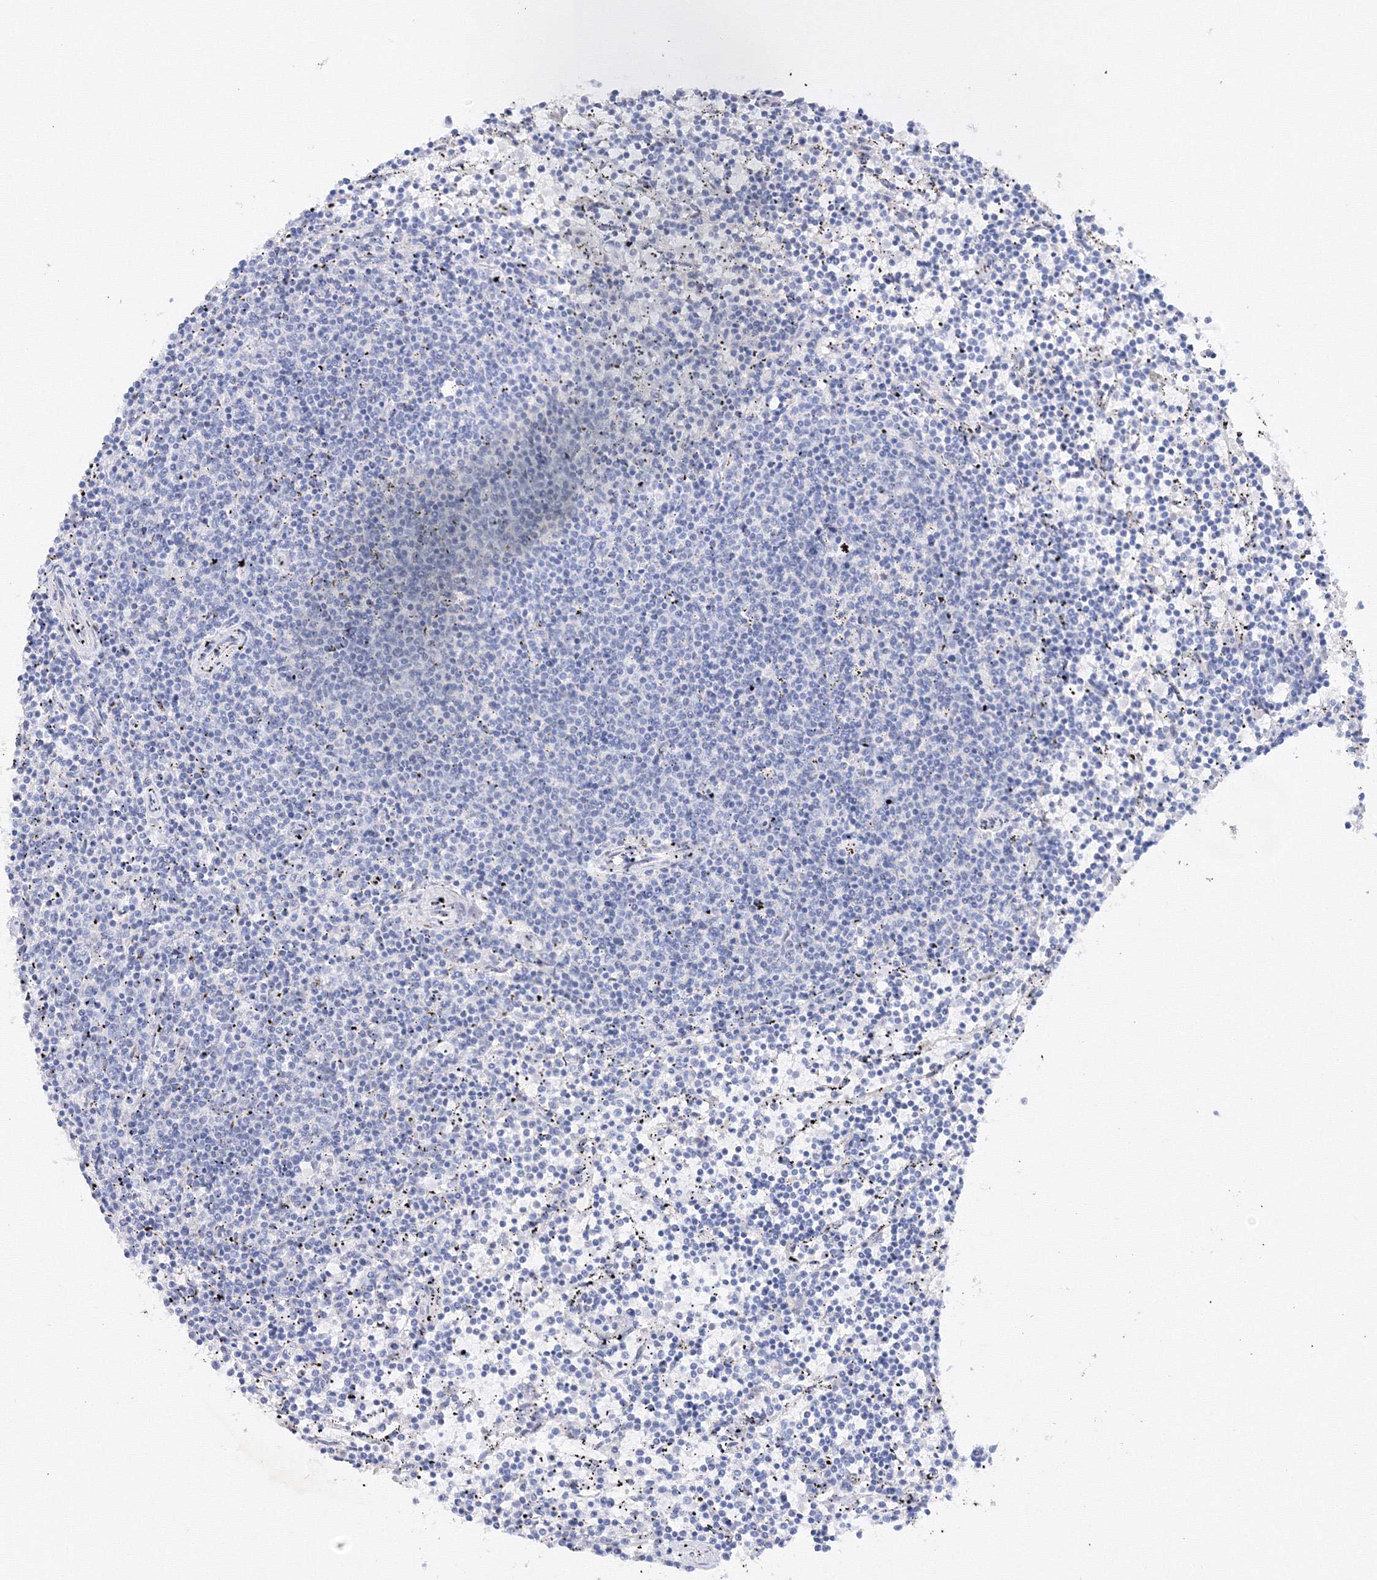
{"staining": {"intensity": "negative", "quantity": "none", "location": "none"}, "tissue": "lymphoma", "cell_type": "Tumor cells", "image_type": "cancer", "snomed": [{"axis": "morphology", "description": "Malignant lymphoma, non-Hodgkin's type, Low grade"}, {"axis": "topography", "description": "Spleen"}], "caption": "A photomicrograph of malignant lymphoma, non-Hodgkin's type (low-grade) stained for a protein demonstrates no brown staining in tumor cells.", "gene": "TAMM41", "patient": {"sex": "female", "age": 50}}